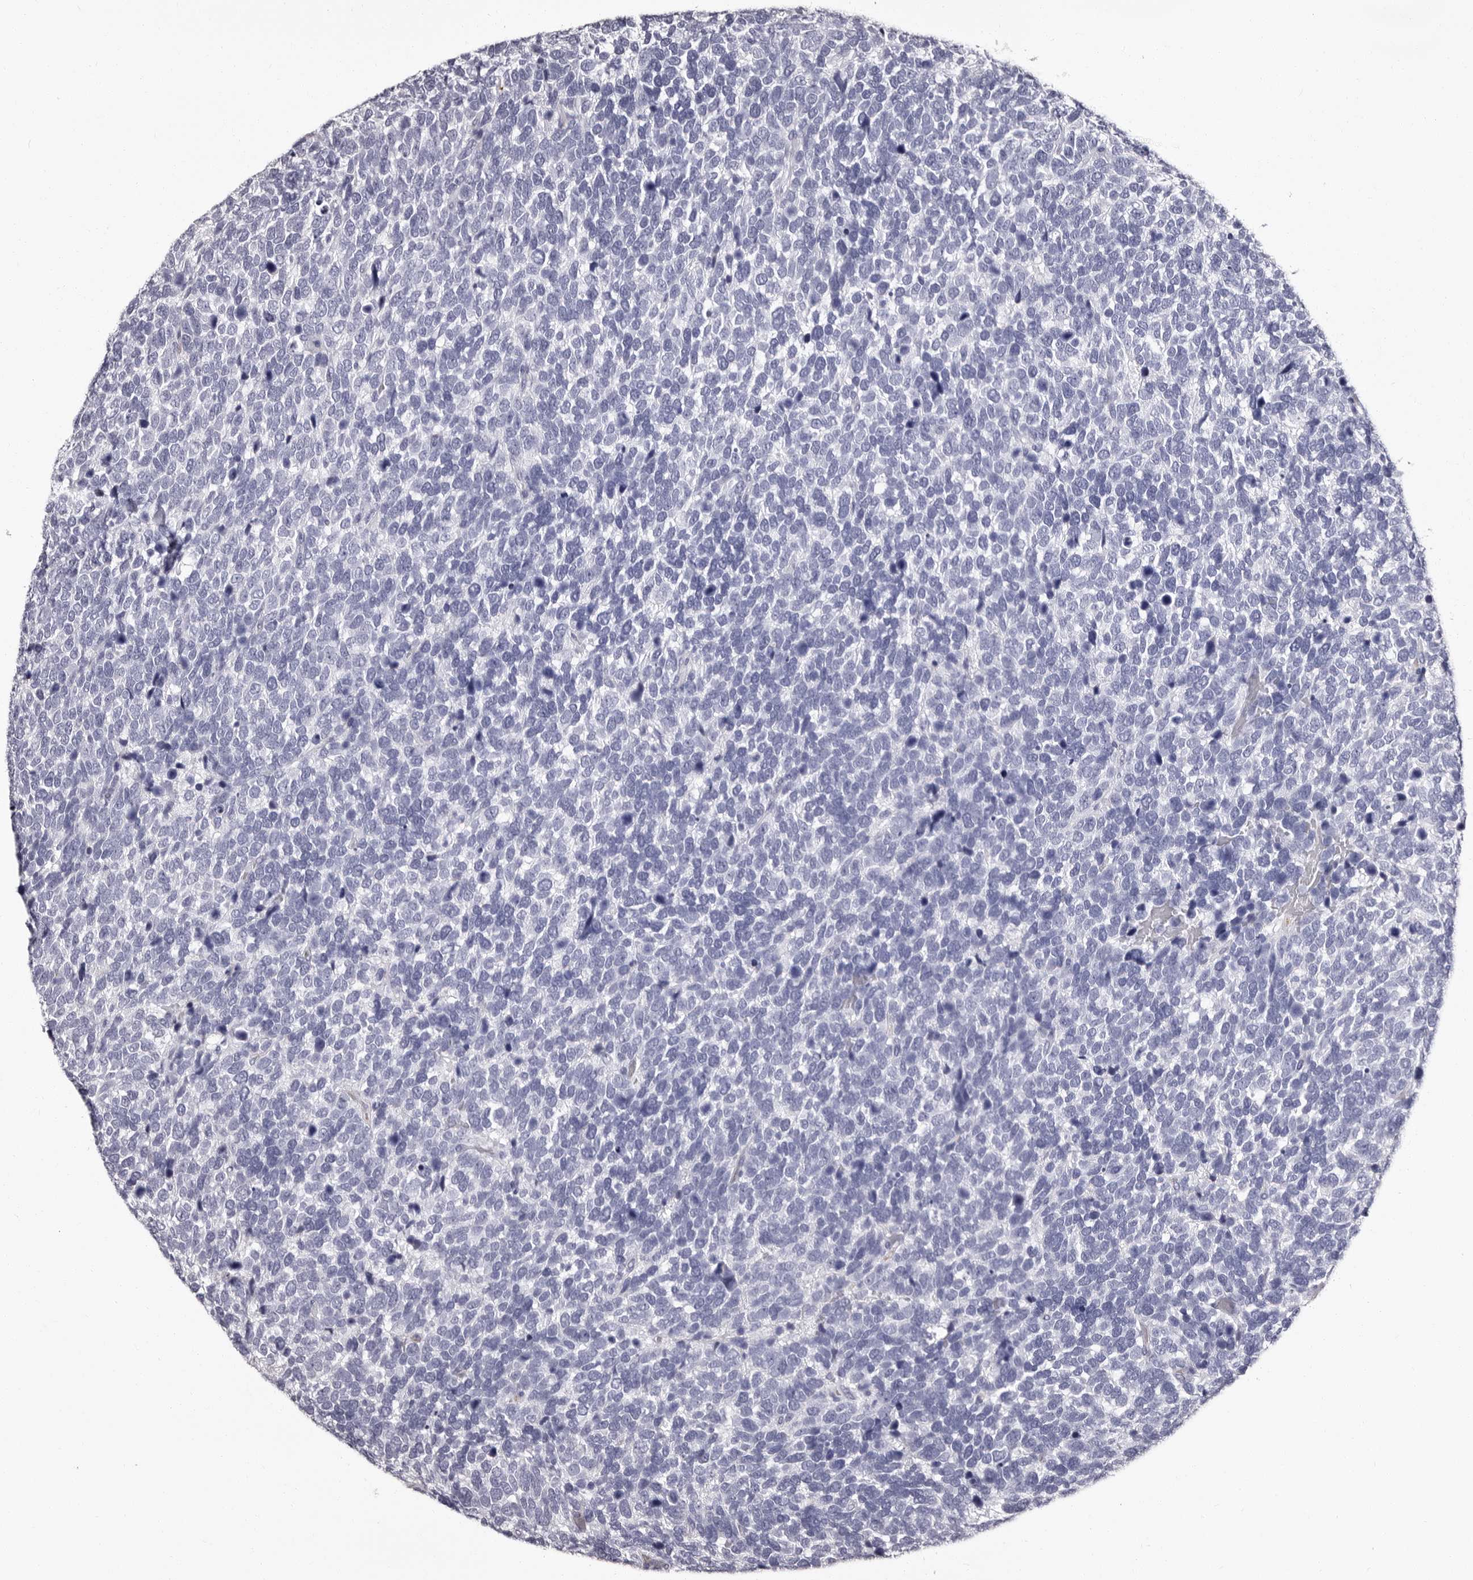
{"staining": {"intensity": "negative", "quantity": "none", "location": "none"}, "tissue": "urothelial cancer", "cell_type": "Tumor cells", "image_type": "cancer", "snomed": [{"axis": "morphology", "description": "Urothelial carcinoma, High grade"}, {"axis": "topography", "description": "Urinary bladder"}], "caption": "Immunohistochemistry (IHC) image of urothelial cancer stained for a protein (brown), which demonstrates no positivity in tumor cells.", "gene": "AUNIP", "patient": {"sex": "female", "age": 82}}